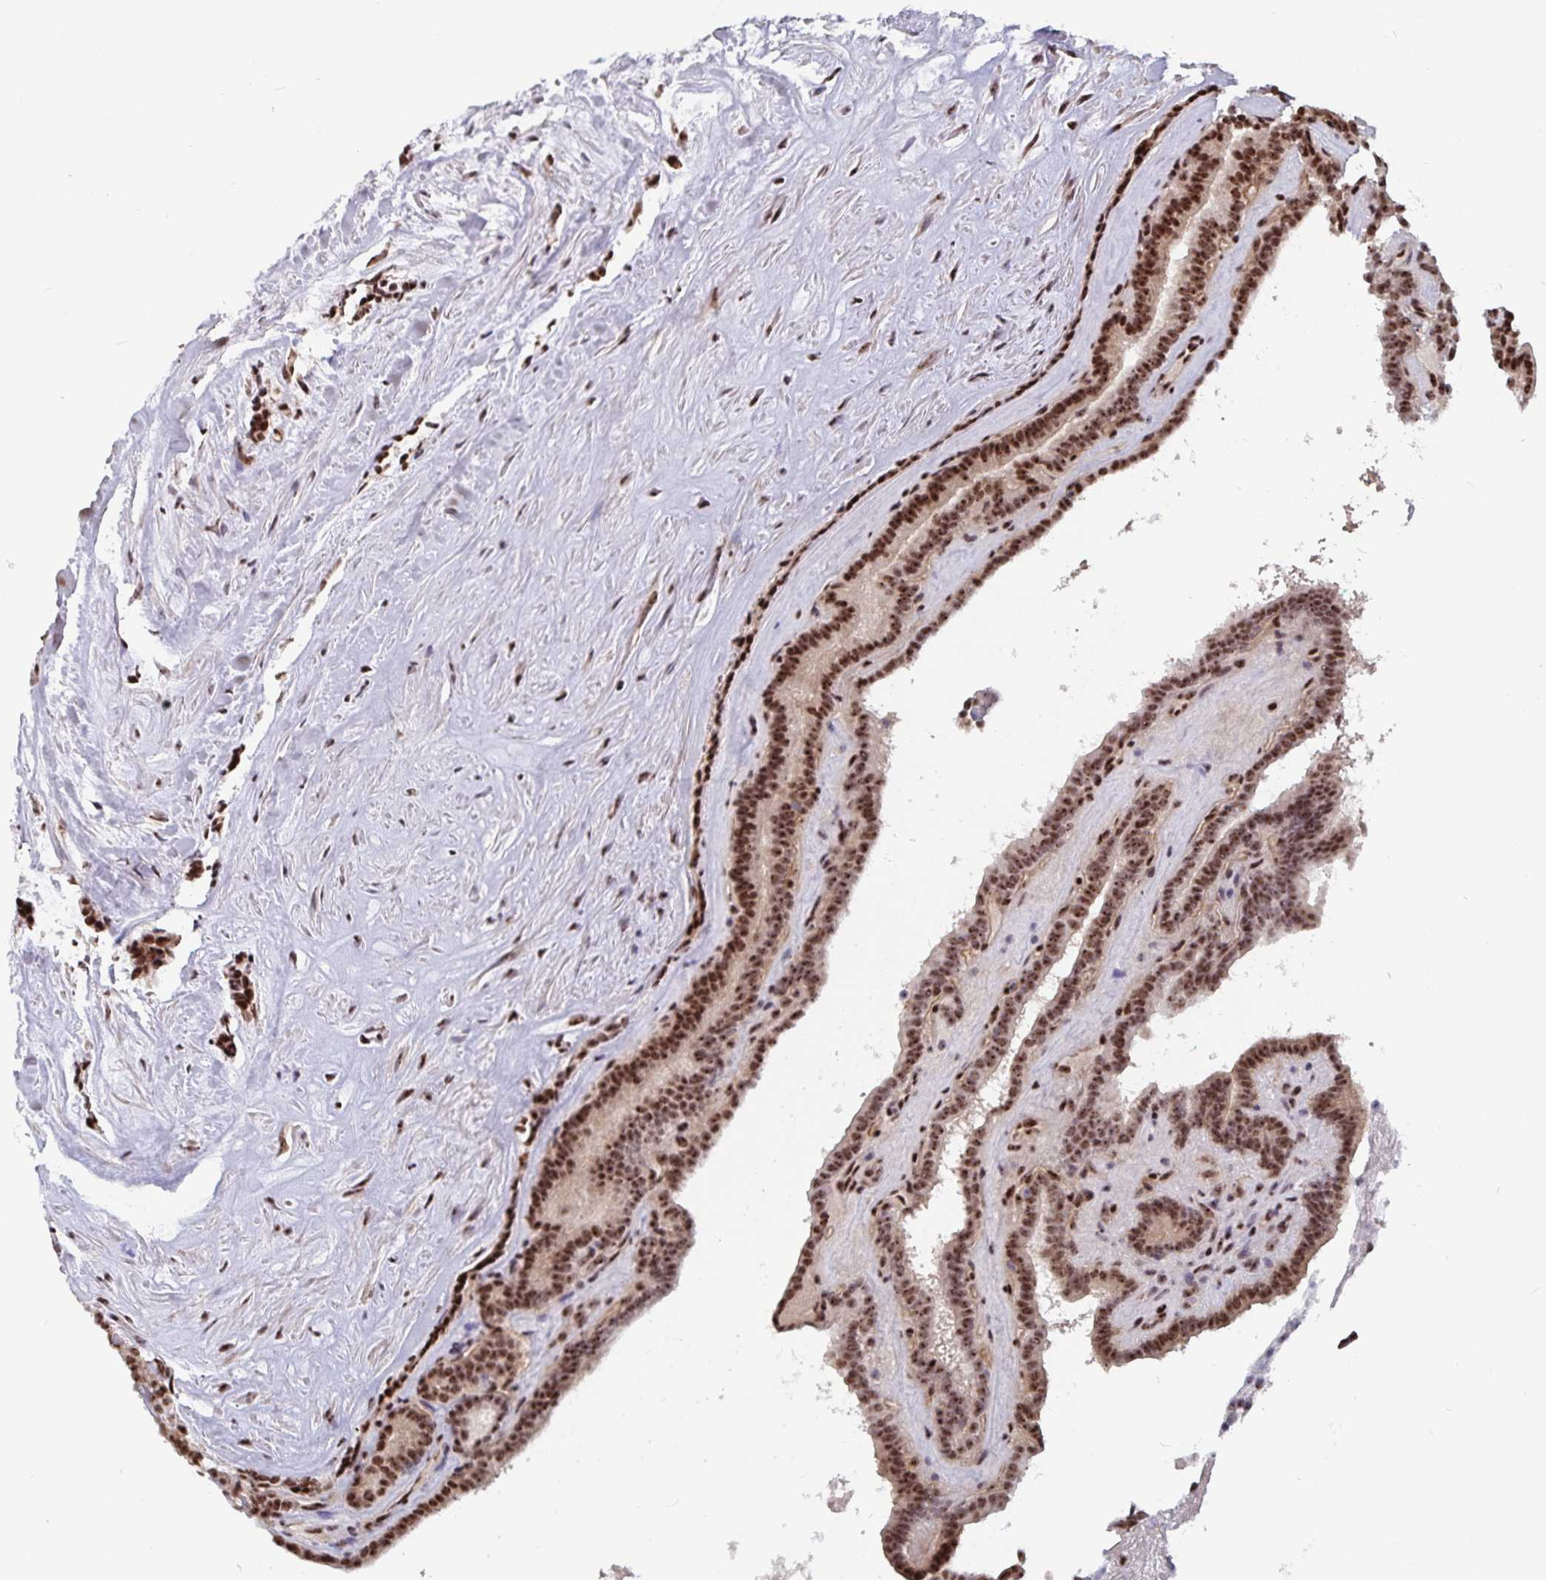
{"staining": {"intensity": "moderate", "quantity": ">75%", "location": "nuclear"}, "tissue": "thyroid cancer", "cell_type": "Tumor cells", "image_type": "cancer", "snomed": [{"axis": "morphology", "description": "Papillary adenocarcinoma, NOS"}, {"axis": "topography", "description": "Thyroid gland"}], "caption": "Human papillary adenocarcinoma (thyroid) stained for a protein (brown) demonstrates moderate nuclear positive positivity in approximately >75% of tumor cells.", "gene": "LAS1L", "patient": {"sex": "female", "age": 21}}